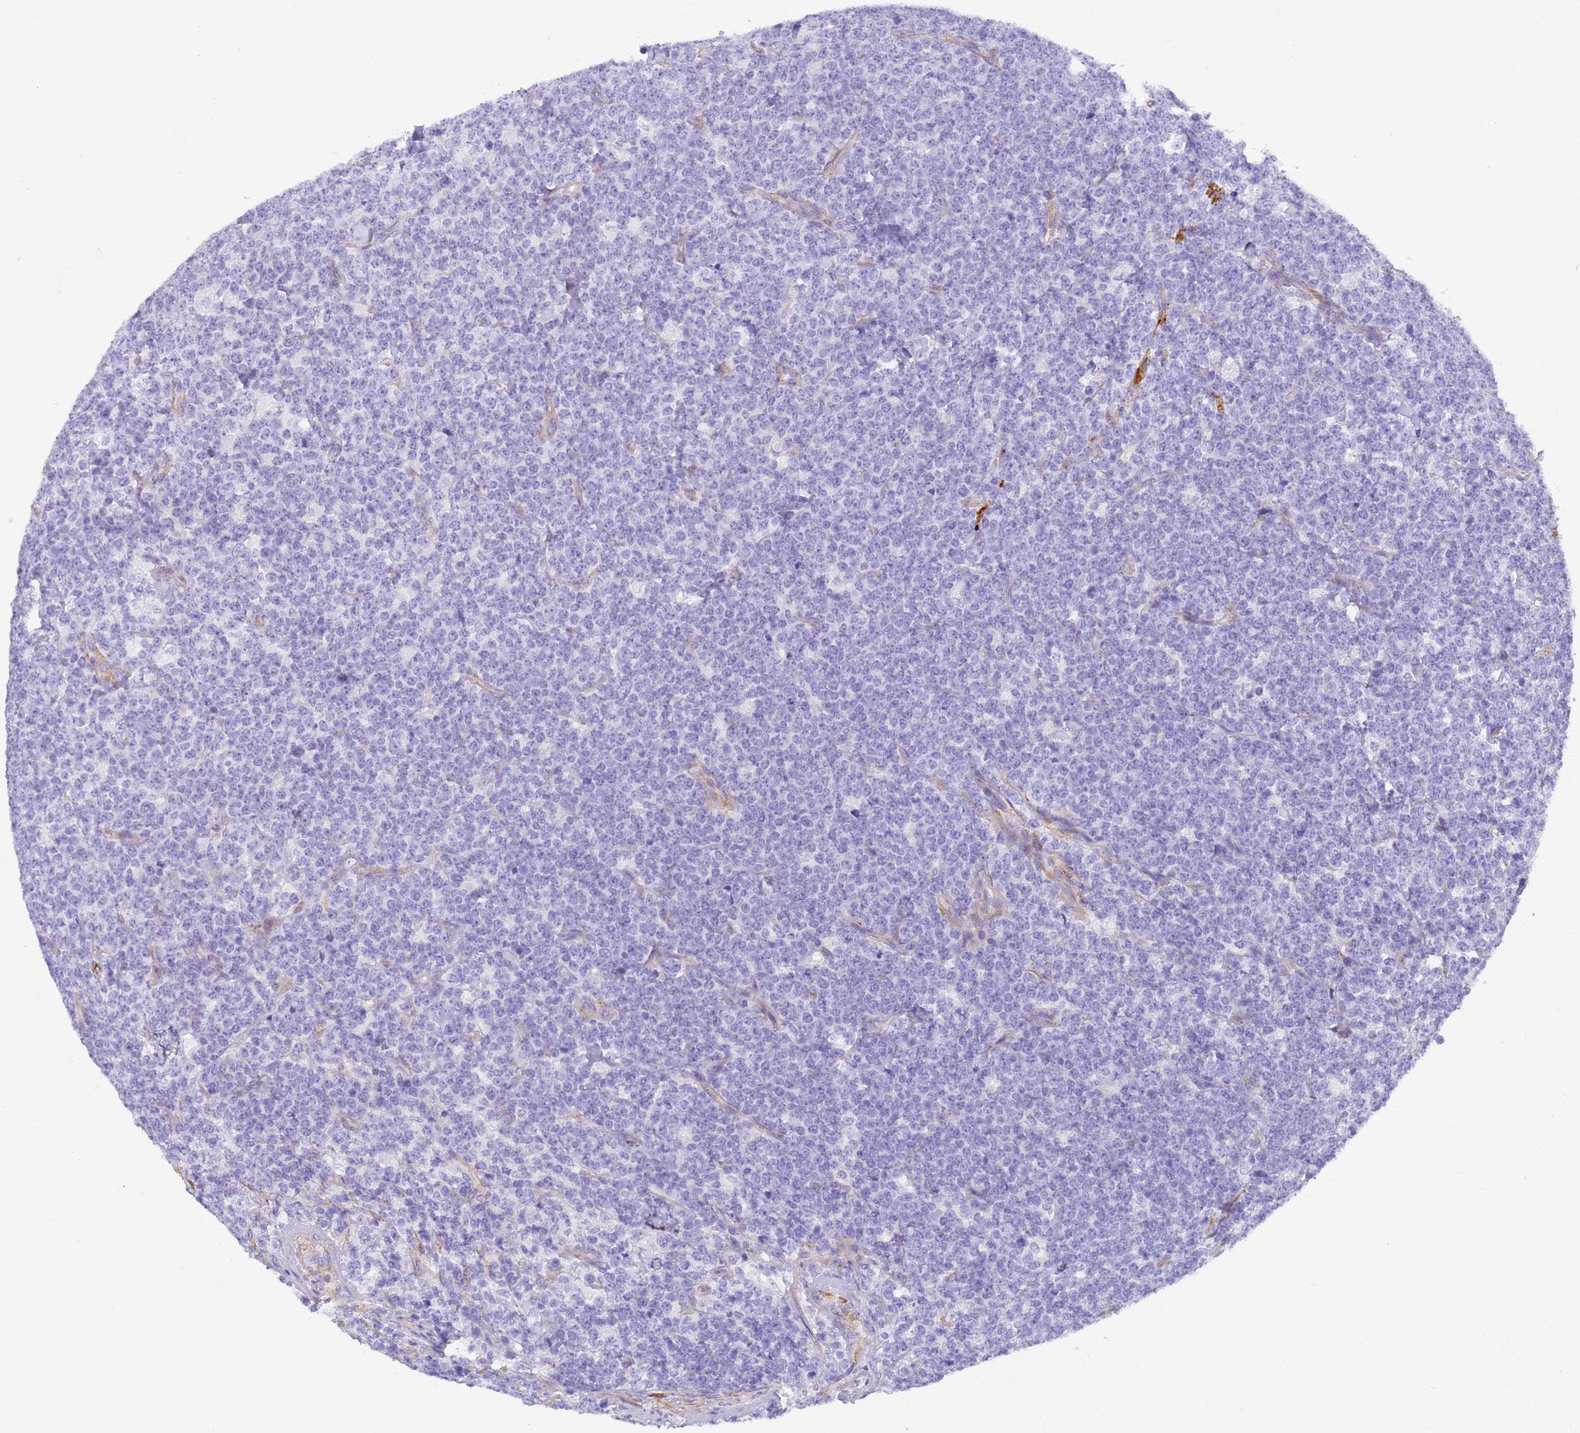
{"staining": {"intensity": "negative", "quantity": "none", "location": "none"}, "tissue": "lymphoma", "cell_type": "Tumor cells", "image_type": "cancer", "snomed": [{"axis": "morphology", "description": "Malignant lymphoma, non-Hodgkin's type, High grade"}, {"axis": "topography", "description": "Small intestine"}], "caption": "Tumor cells show no significant positivity in lymphoma. Brightfield microscopy of immunohistochemistry stained with DAB (3,3'-diaminobenzidine) (brown) and hematoxylin (blue), captured at high magnification.", "gene": "MVB12A", "patient": {"sex": "male", "age": 8}}